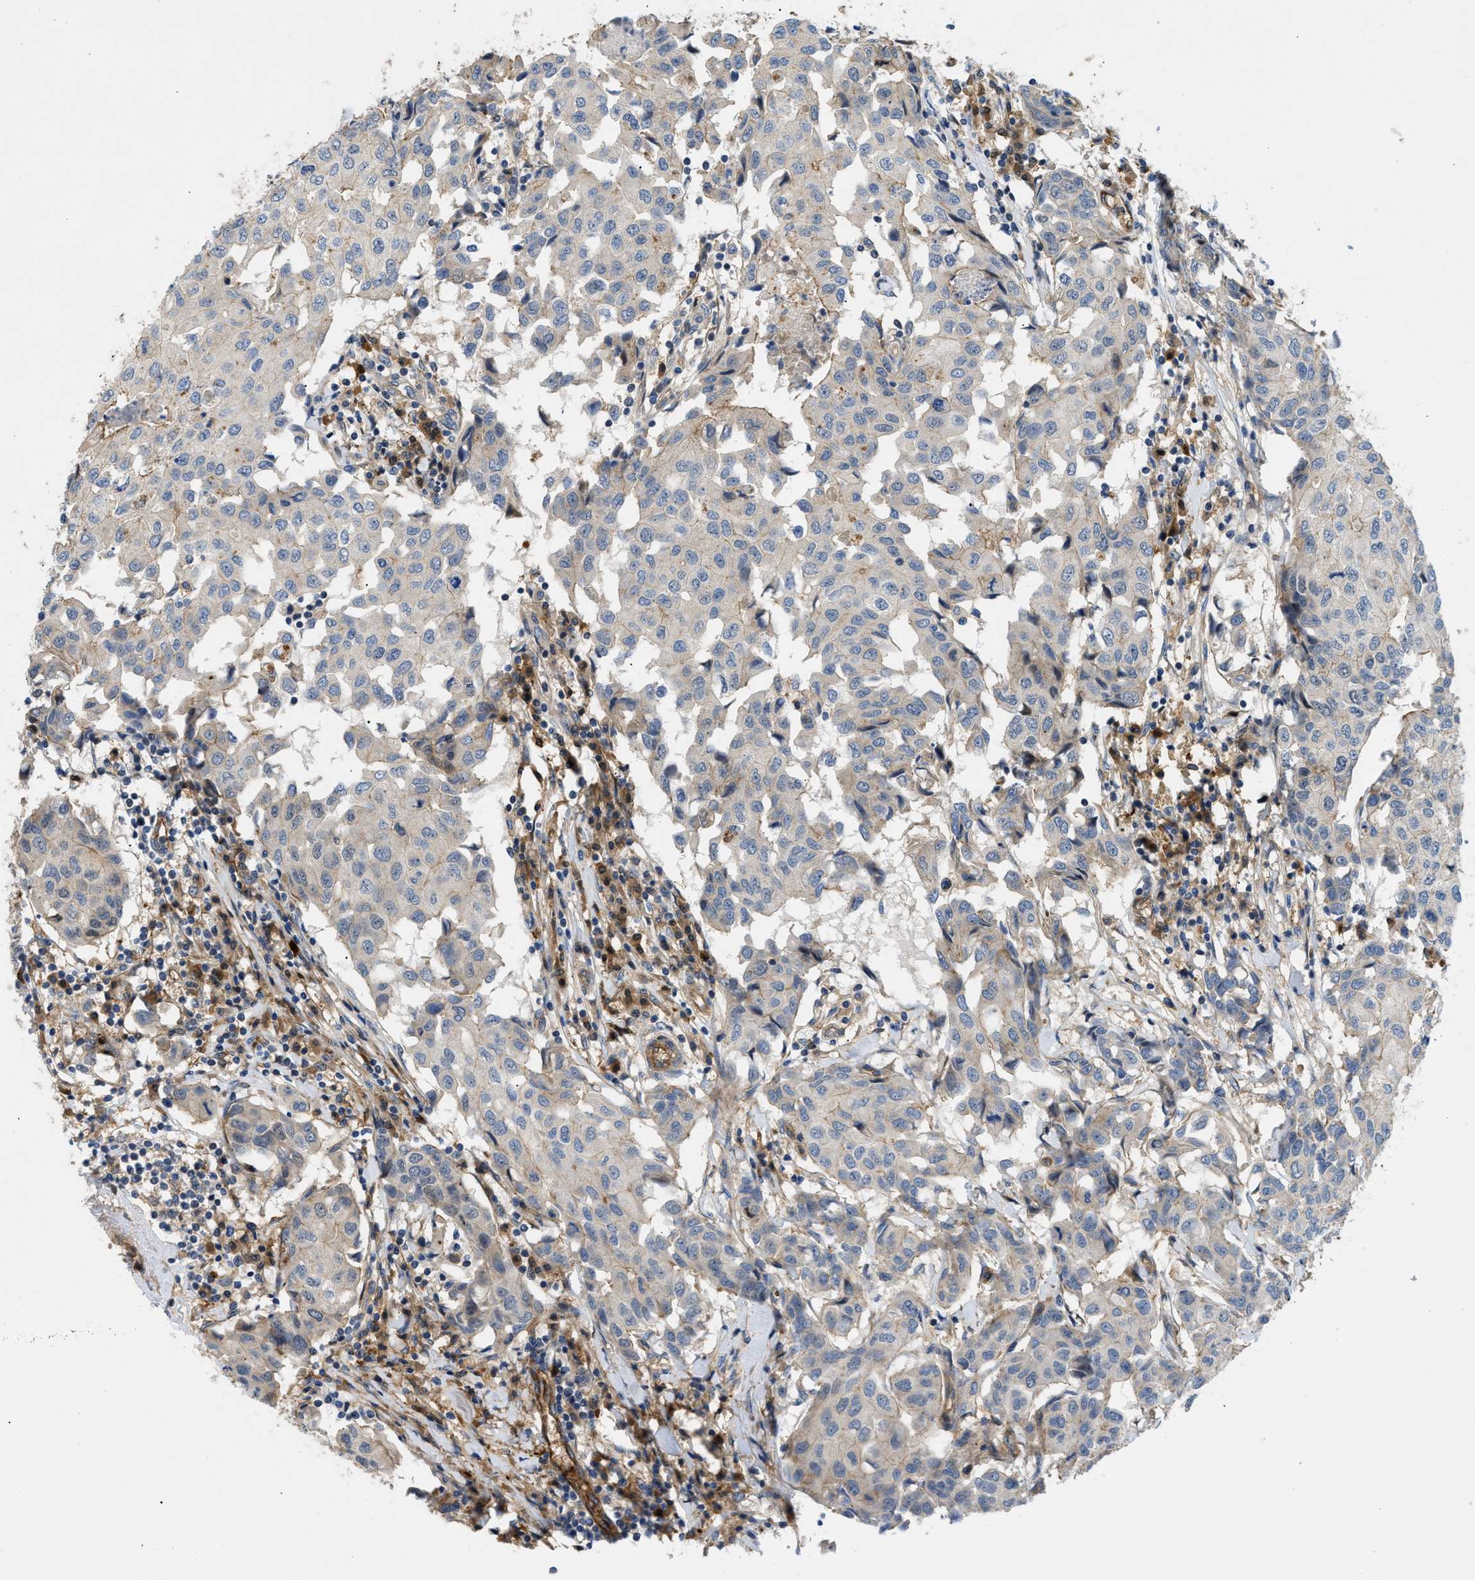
{"staining": {"intensity": "weak", "quantity": "25%-75%", "location": "cytoplasmic/membranous"}, "tissue": "breast cancer", "cell_type": "Tumor cells", "image_type": "cancer", "snomed": [{"axis": "morphology", "description": "Duct carcinoma"}, {"axis": "topography", "description": "Breast"}], "caption": "A photomicrograph showing weak cytoplasmic/membranous staining in approximately 25%-75% of tumor cells in invasive ductal carcinoma (breast), as visualized by brown immunohistochemical staining.", "gene": "TRAK2", "patient": {"sex": "female", "age": 80}}